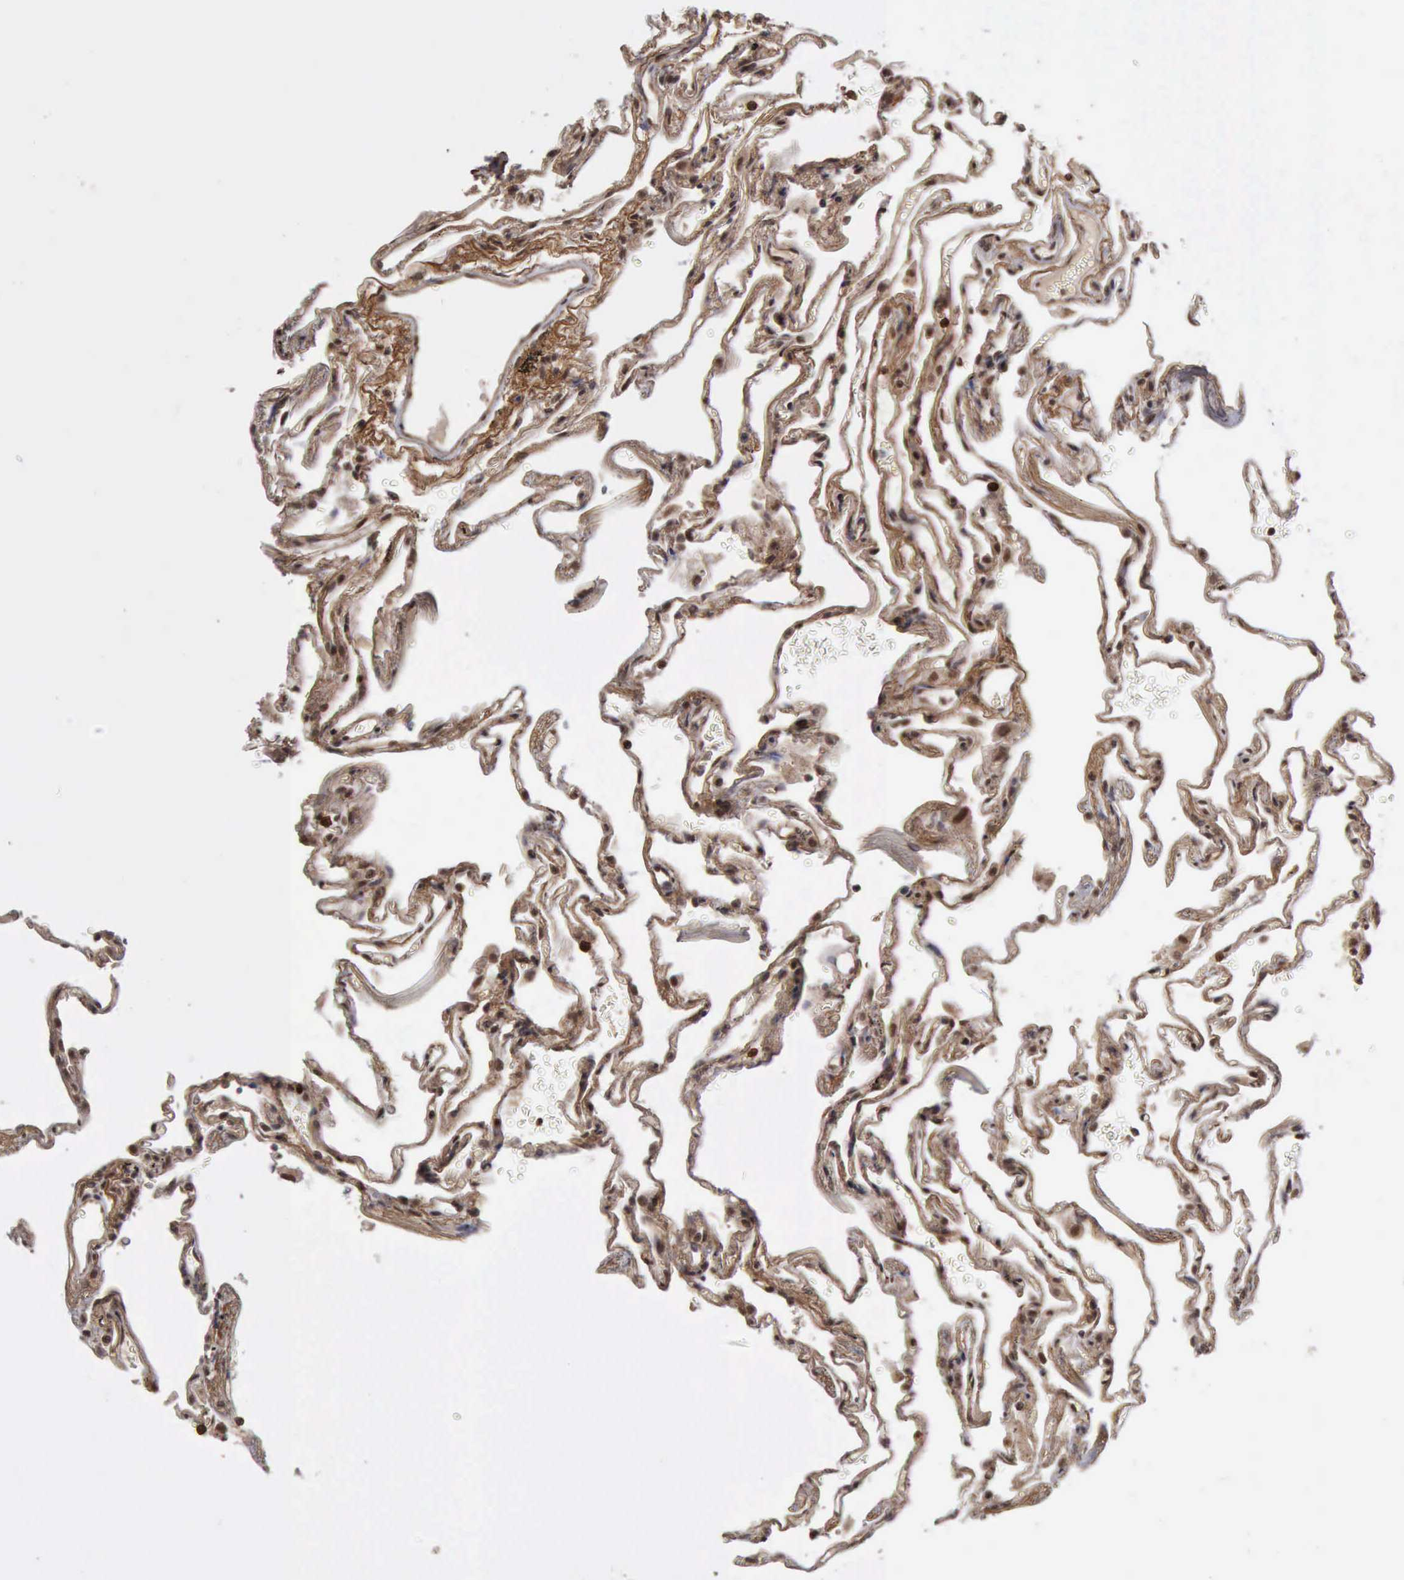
{"staining": {"intensity": "weak", "quantity": ">75%", "location": "nuclear"}, "tissue": "lung", "cell_type": "Alveolar cells", "image_type": "normal", "snomed": [{"axis": "morphology", "description": "Normal tissue, NOS"}, {"axis": "morphology", "description": "Inflammation, NOS"}, {"axis": "topography", "description": "Lung"}], "caption": "Unremarkable lung shows weak nuclear positivity in about >75% of alveolar cells, visualized by immunohistochemistry.", "gene": "CDKN2A", "patient": {"sex": "male", "age": 69}}